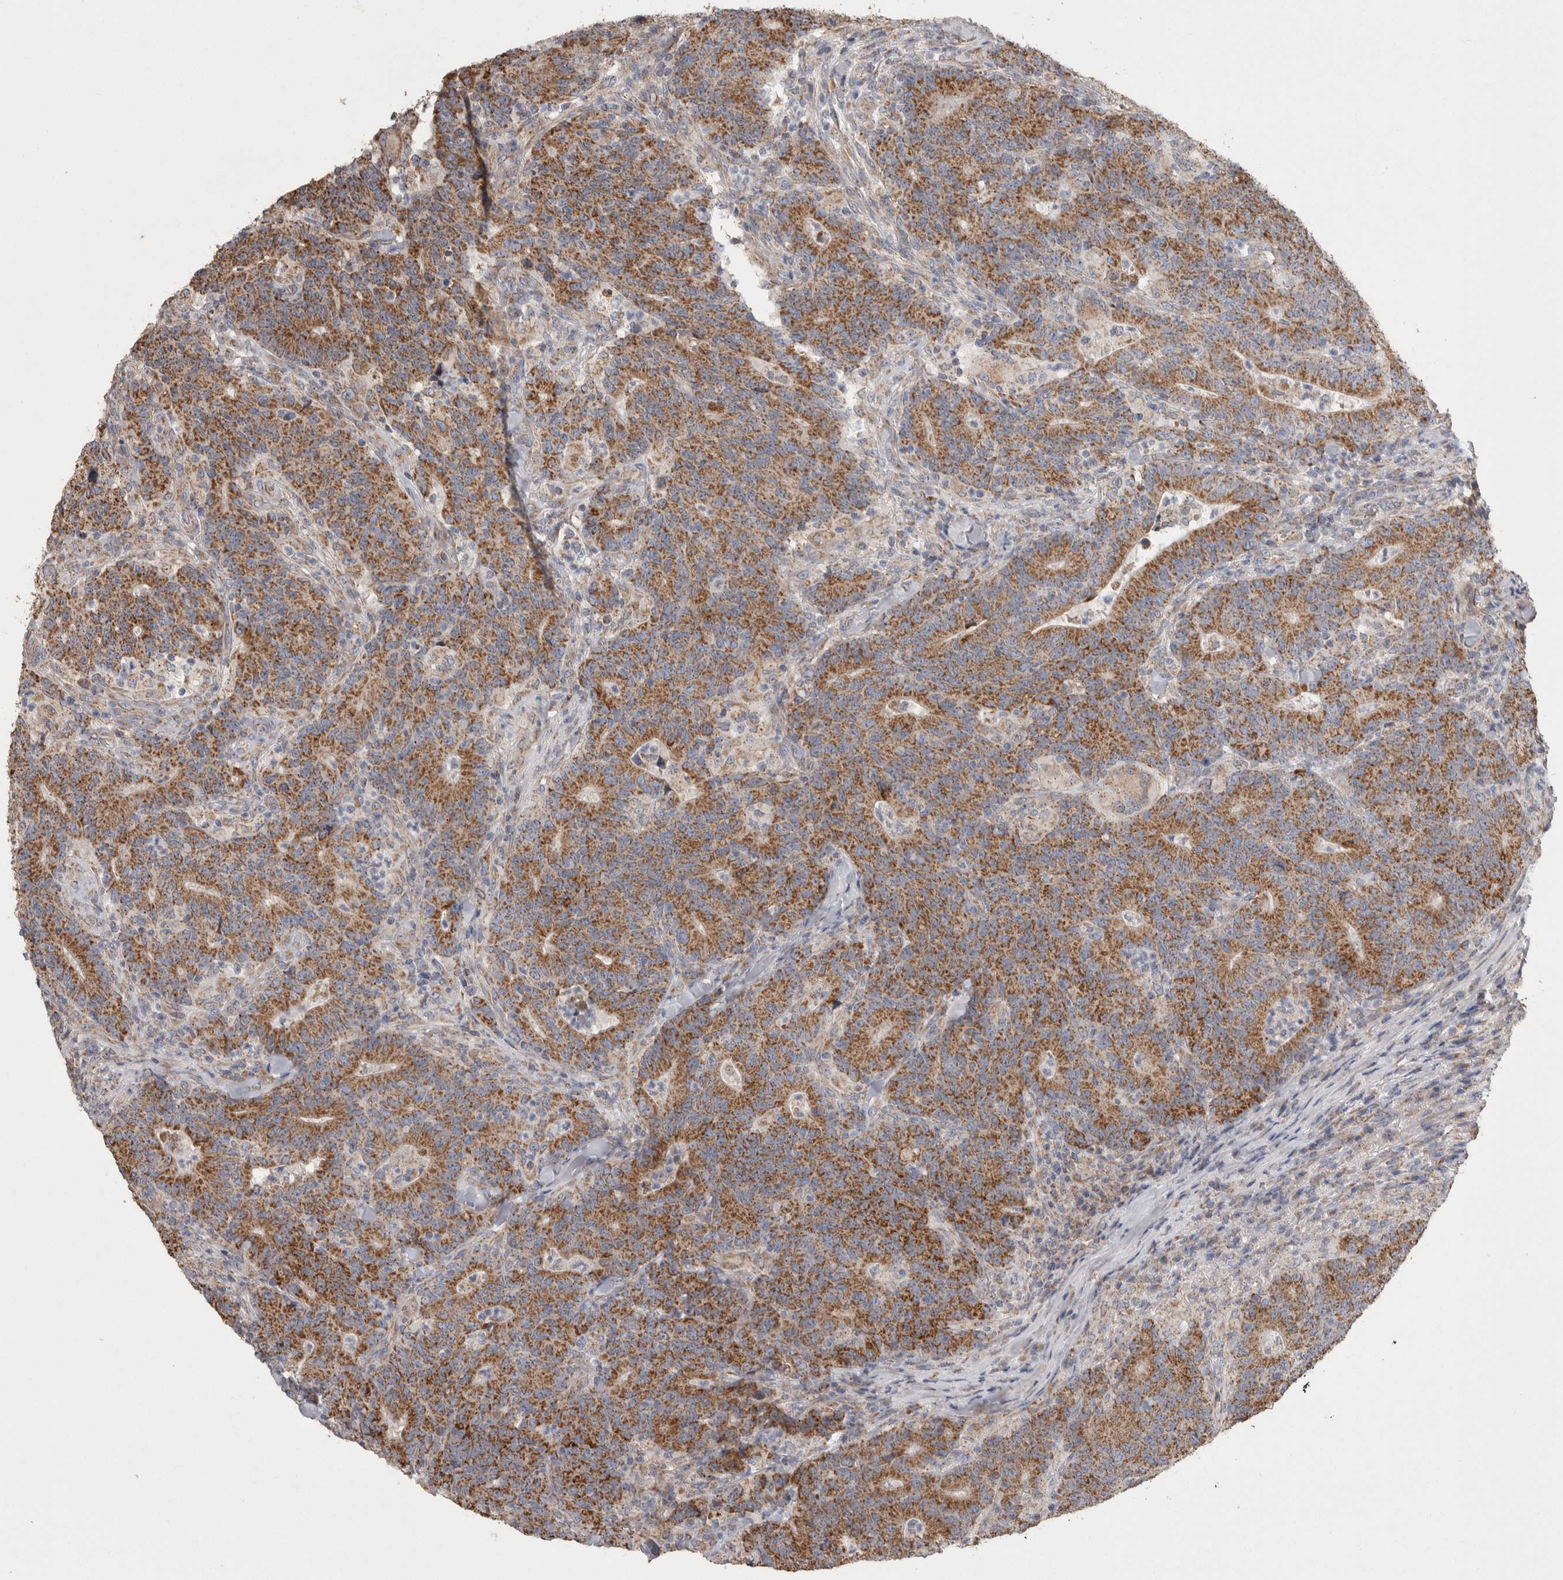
{"staining": {"intensity": "moderate", "quantity": ">75%", "location": "cytoplasmic/membranous"}, "tissue": "colorectal cancer", "cell_type": "Tumor cells", "image_type": "cancer", "snomed": [{"axis": "morphology", "description": "Normal tissue, NOS"}, {"axis": "morphology", "description": "Adenocarcinoma, NOS"}, {"axis": "topography", "description": "Colon"}], "caption": "Immunohistochemistry of human colorectal cancer shows medium levels of moderate cytoplasmic/membranous positivity in approximately >75% of tumor cells. The staining was performed using DAB (3,3'-diaminobenzidine) to visualize the protein expression in brown, while the nuclei were stained in blue with hematoxylin (Magnification: 20x).", "gene": "SCO1", "patient": {"sex": "female", "age": 75}}